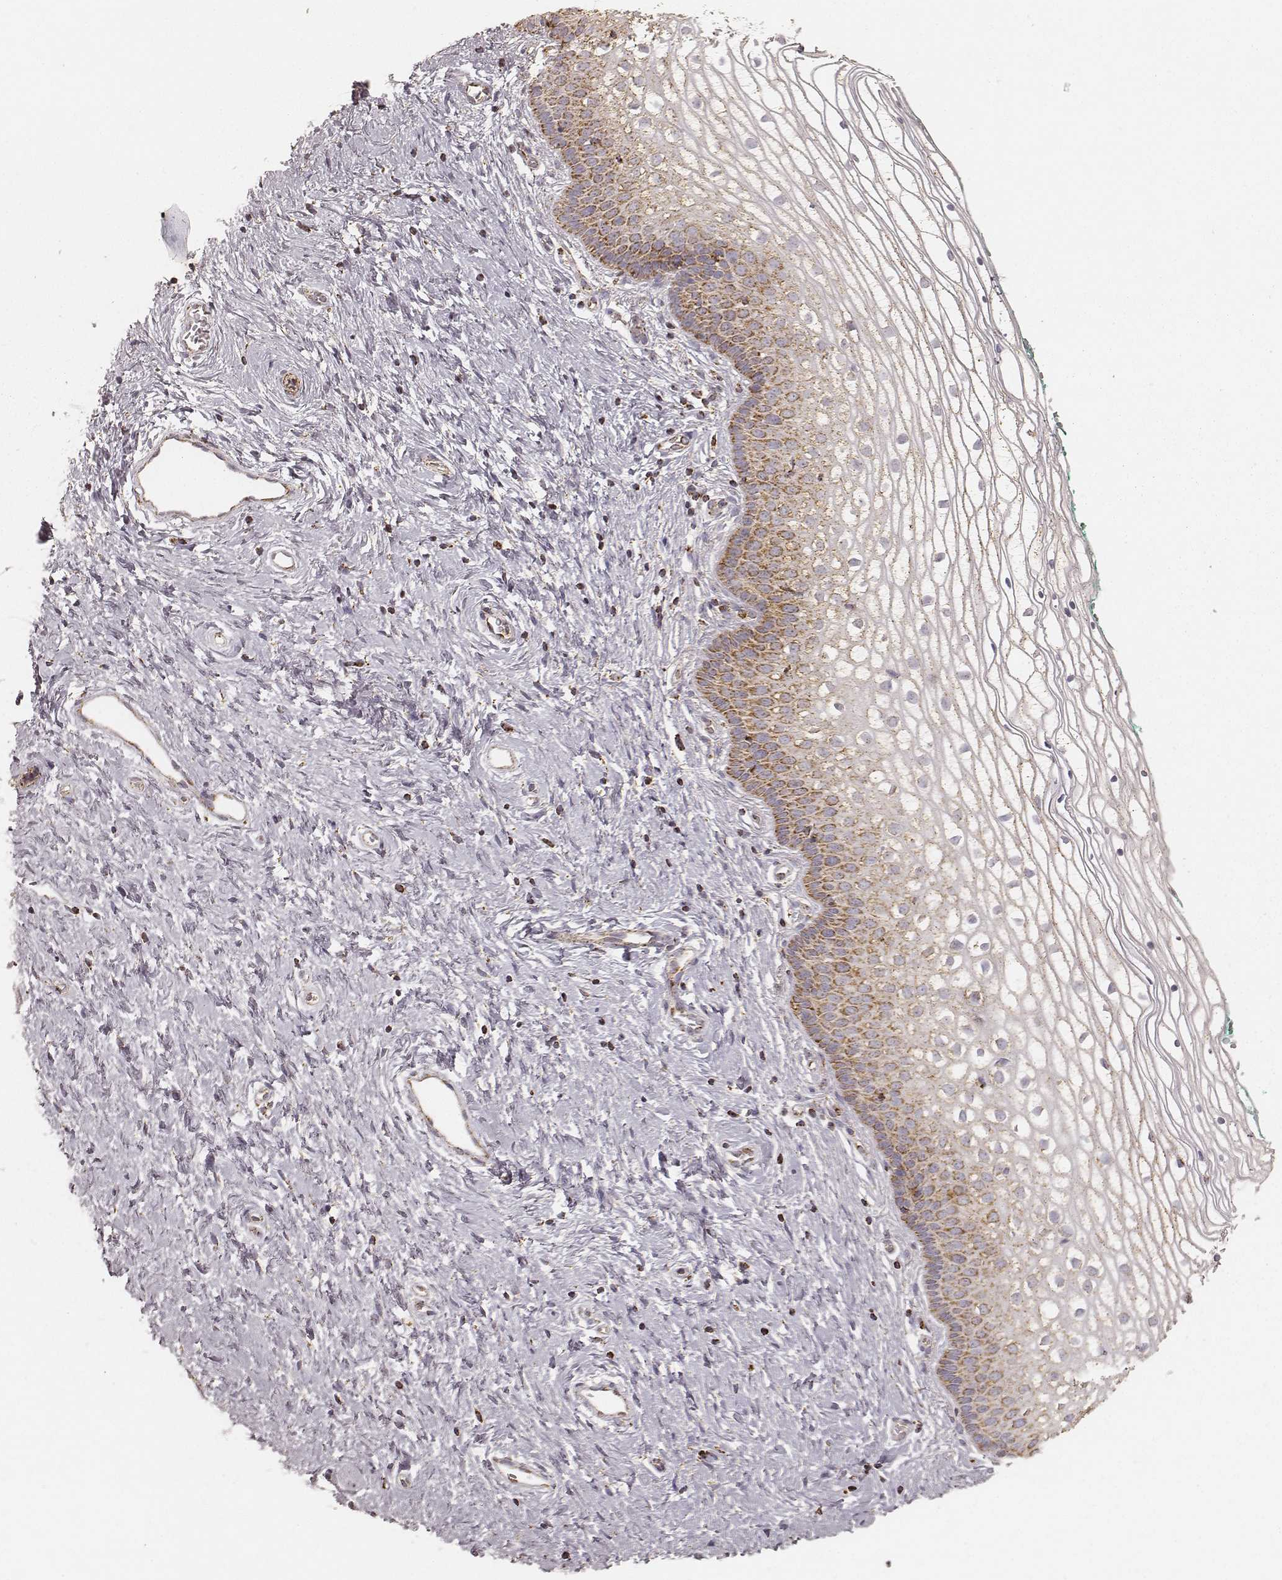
{"staining": {"intensity": "moderate", "quantity": "25%-75%", "location": "cytoplasmic/membranous"}, "tissue": "vagina", "cell_type": "Squamous epithelial cells", "image_type": "normal", "snomed": [{"axis": "morphology", "description": "Normal tissue, NOS"}, {"axis": "topography", "description": "Vagina"}], "caption": "Brown immunohistochemical staining in unremarkable vagina reveals moderate cytoplasmic/membranous staining in approximately 25%-75% of squamous epithelial cells.", "gene": "CS", "patient": {"sex": "female", "age": 36}}